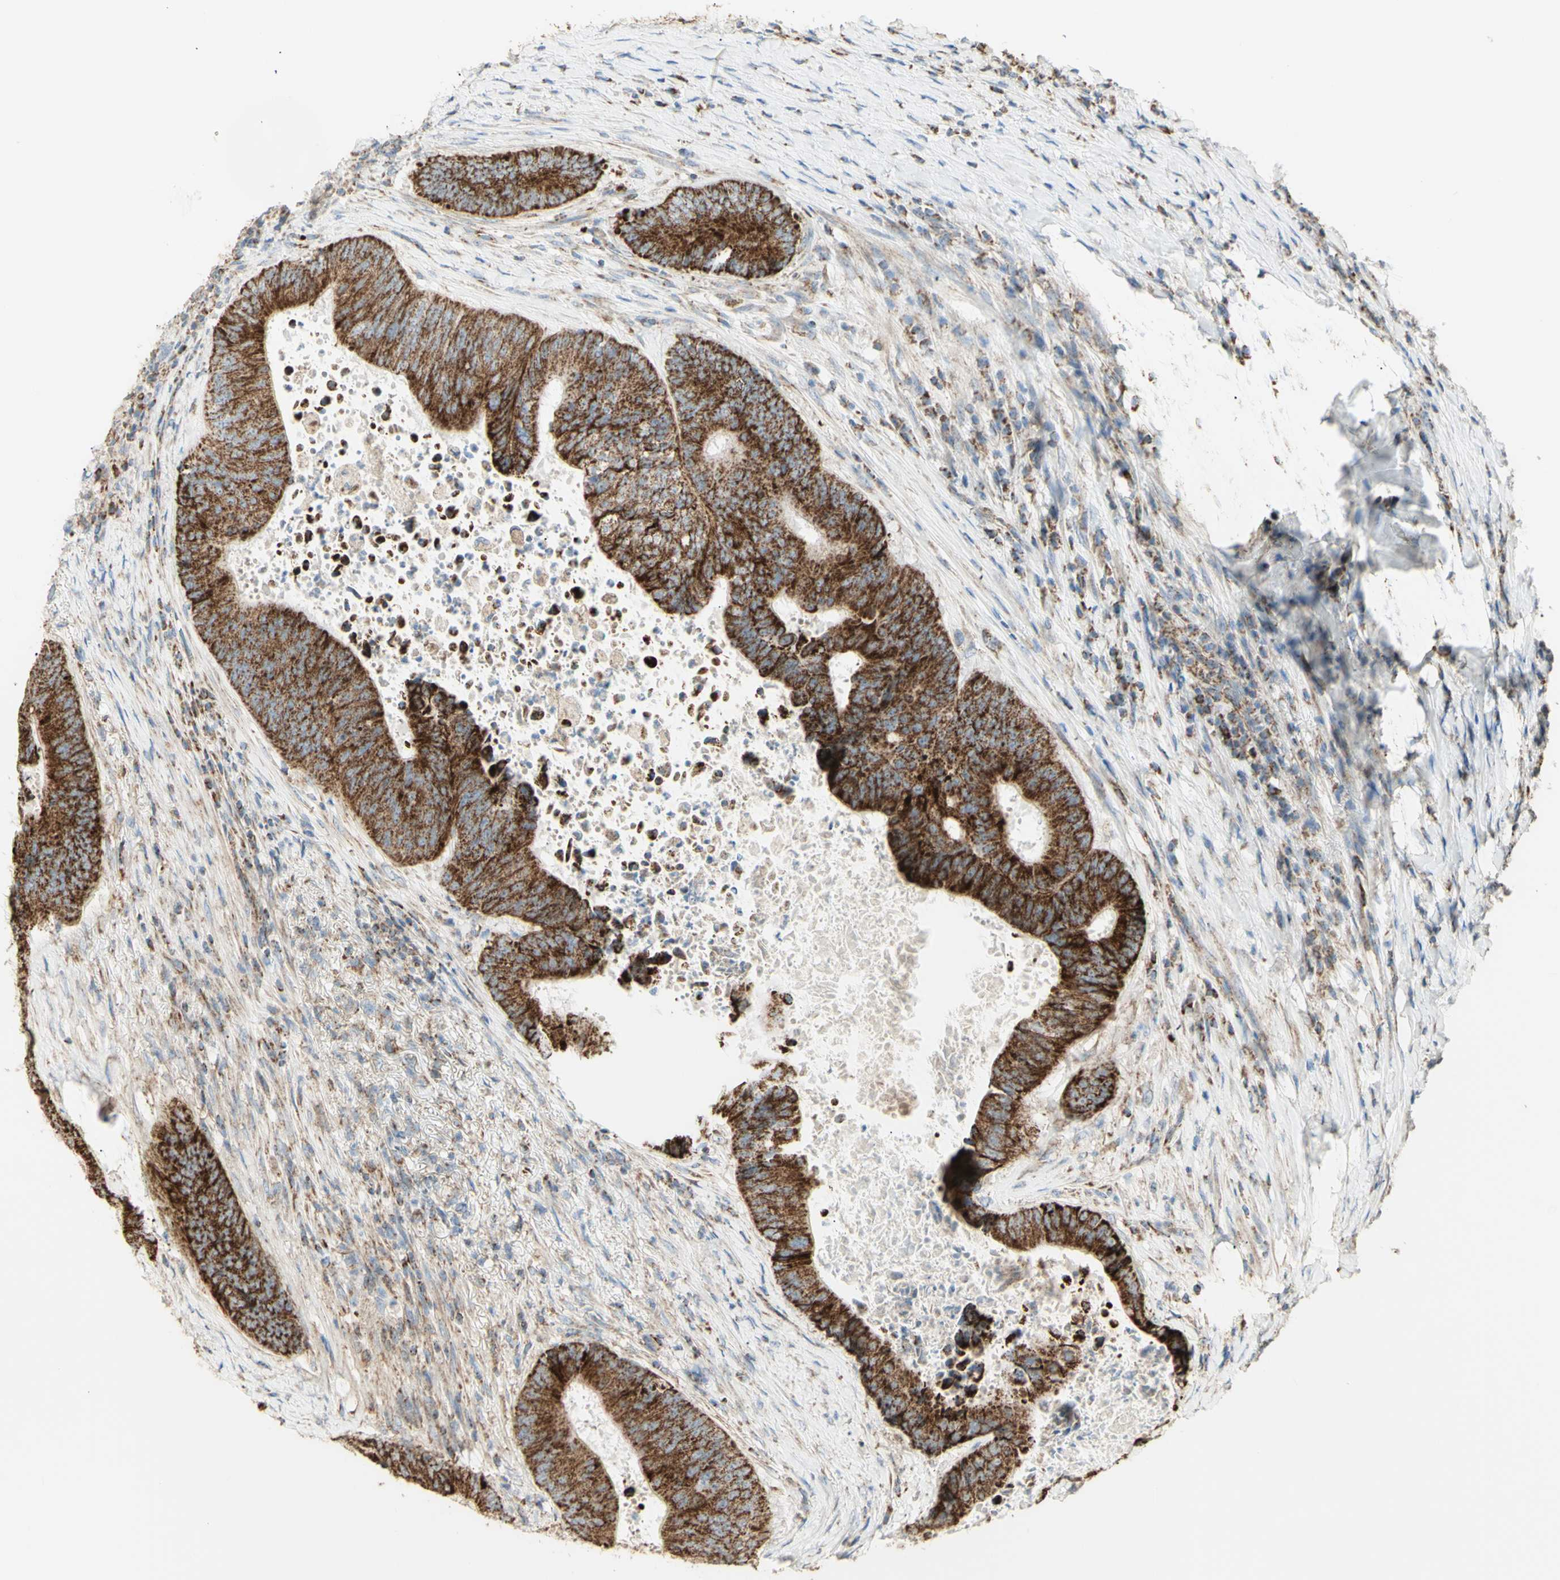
{"staining": {"intensity": "moderate", "quantity": ">75%", "location": "cytoplasmic/membranous"}, "tissue": "colorectal cancer", "cell_type": "Tumor cells", "image_type": "cancer", "snomed": [{"axis": "morphology", "description": "Adenocarcinoma, NOS"}, {"axis": "topography", "description": "Rectum"}], "caption": "Immunohistochemical staining of colorectal adenocarcinoma shows medium levels of moderate cytoplasmic/membranous positivity in about >75% of tumor cells. (DAB IHC with brightfield microscopy, high magnification).", "gene": "LETM1", "patient": {"sex": "male", "age": 72}}